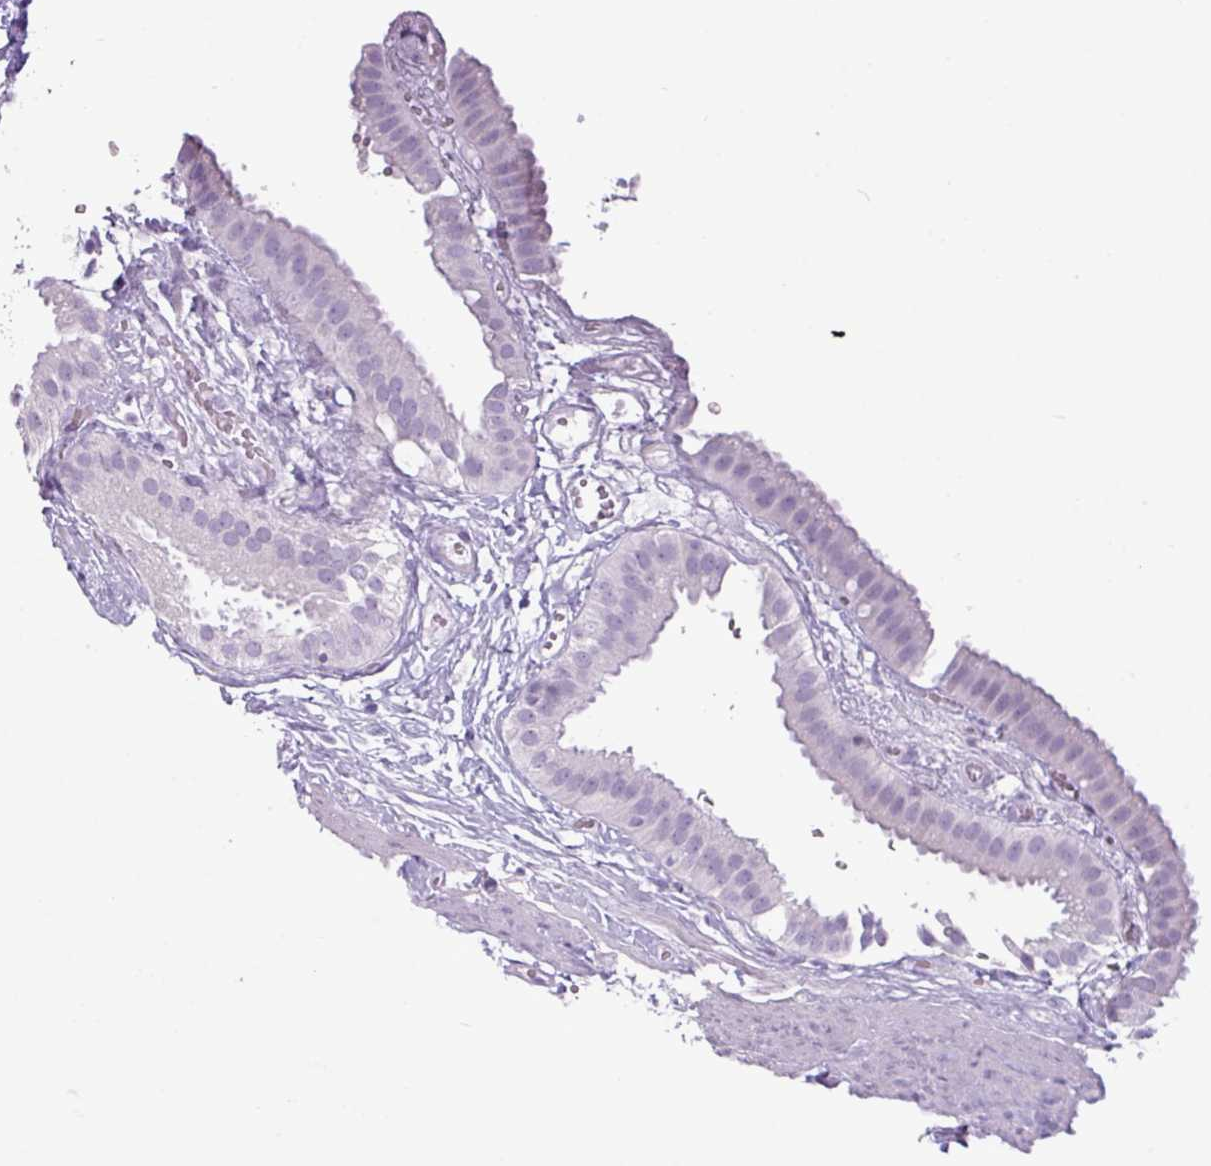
{"staining": {"intensity": "negative", "quantity": "none", "location": "none"}, "tissue": "gallbladder", "cell_type": "Glandular cells", "image_type": "normal", "snomed": [{"axis": "morphology", "description": "Normal tissue, NOS"}, {"axis": "topography", "description": "Gallbladder"}], "caption": "Gallbladder was stained to show a protein in brown. There is no significant expression in glandular cells. (DAB (3,3'-diaminobenzidine) immunohistochemistry (IHC) visualized using brightfield microscopy, high magnification).", "gene": "AMY2A", "patient": {"sex": "female", "age": 61}}